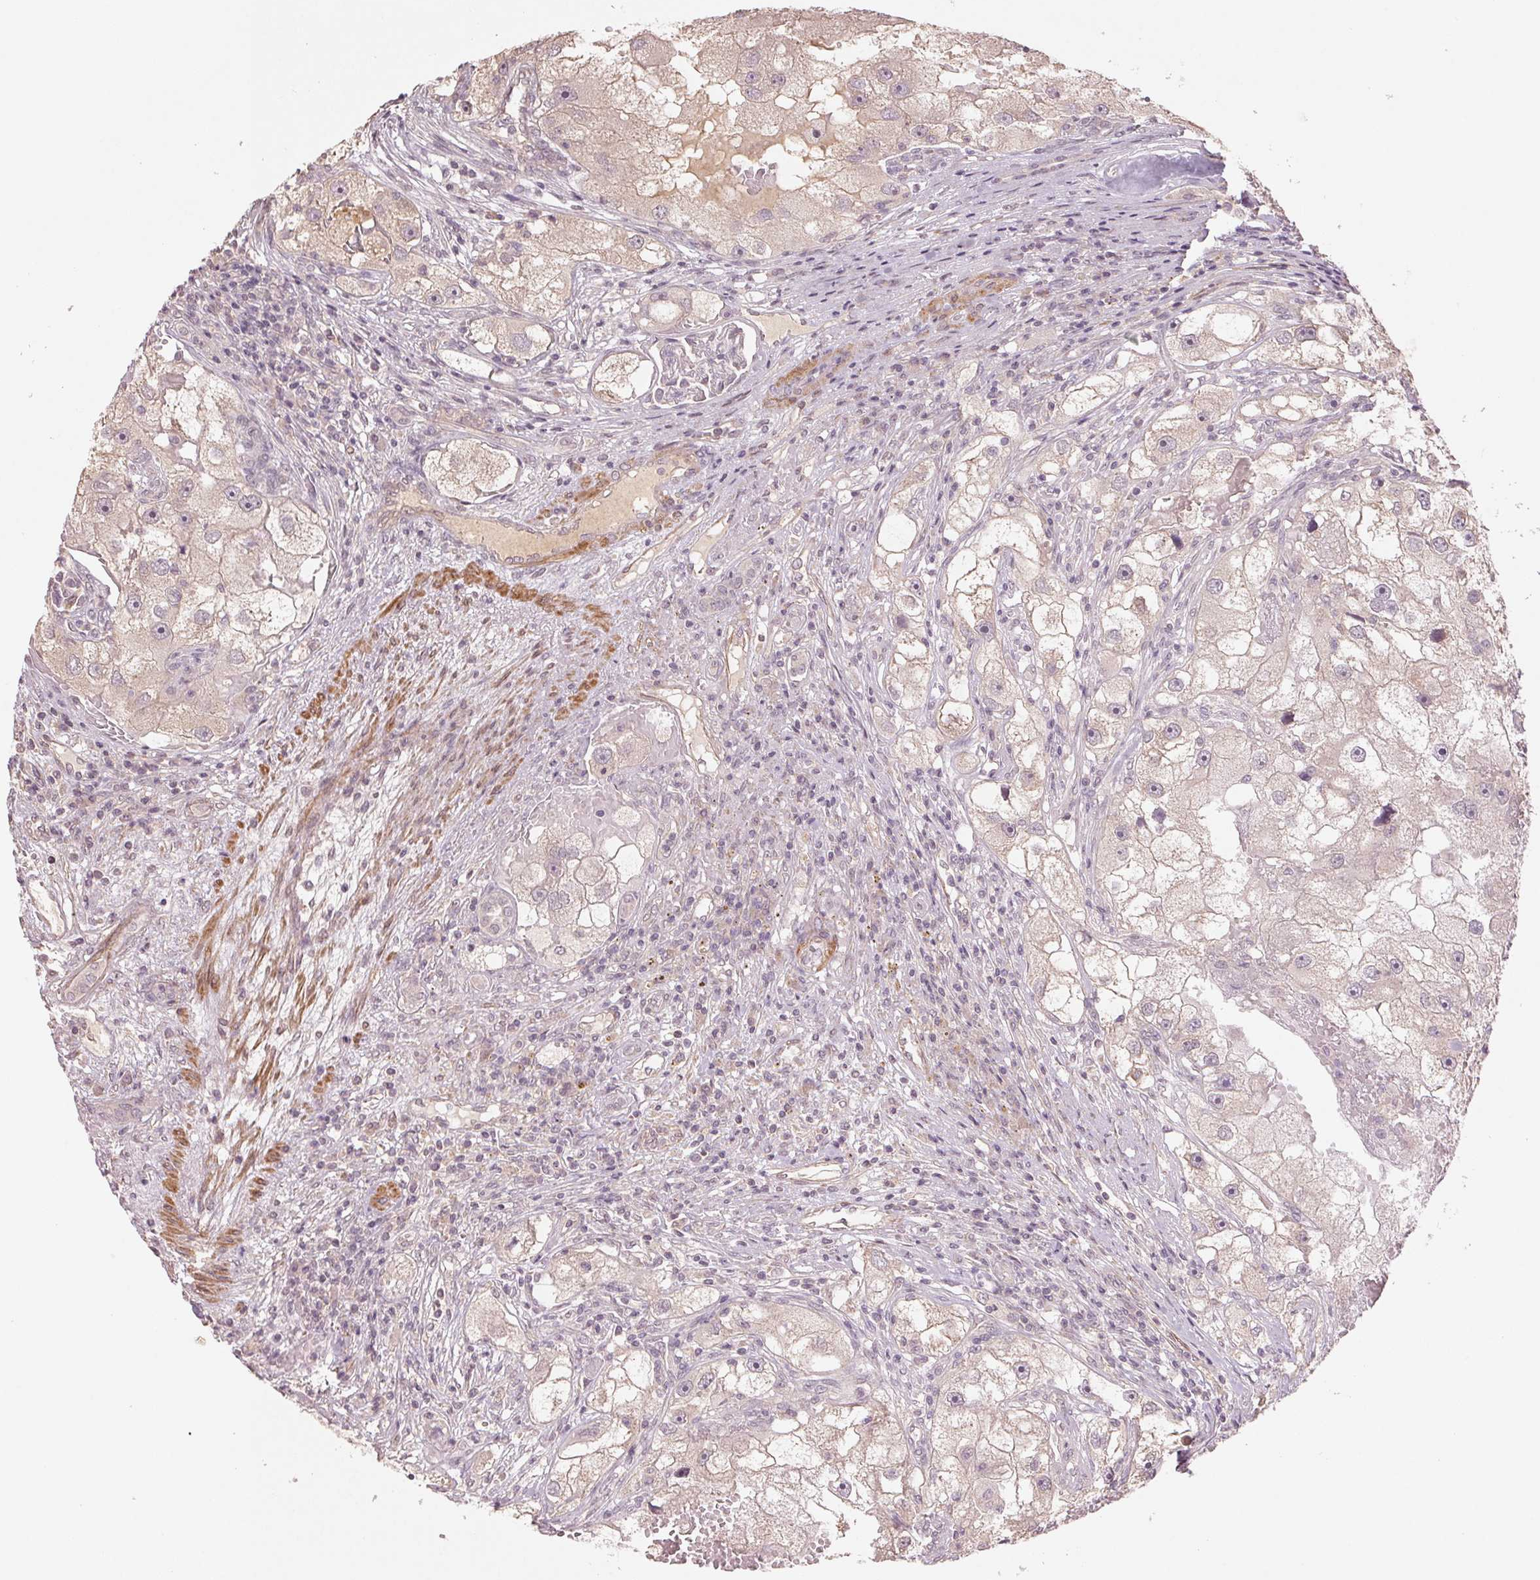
{"staining": {"intensity": "negative", "quantity": "none", "location": "none"}, "tissue": "renal cancer", "cell_type": "Tumor cells", "image_type": "cancer", "snomed": [{"axis": "morphology", "description": "Adenocarcinoma, NOS"}, {"axis": "topography", "description": "Kidney"}], "caption": "Tumor cells are negative for brown protein staining in renal adenocarcinoma. Nuclei are stained in blue.", "gene": "PPIA", "patient": {"sex": "male", "age": 63}}